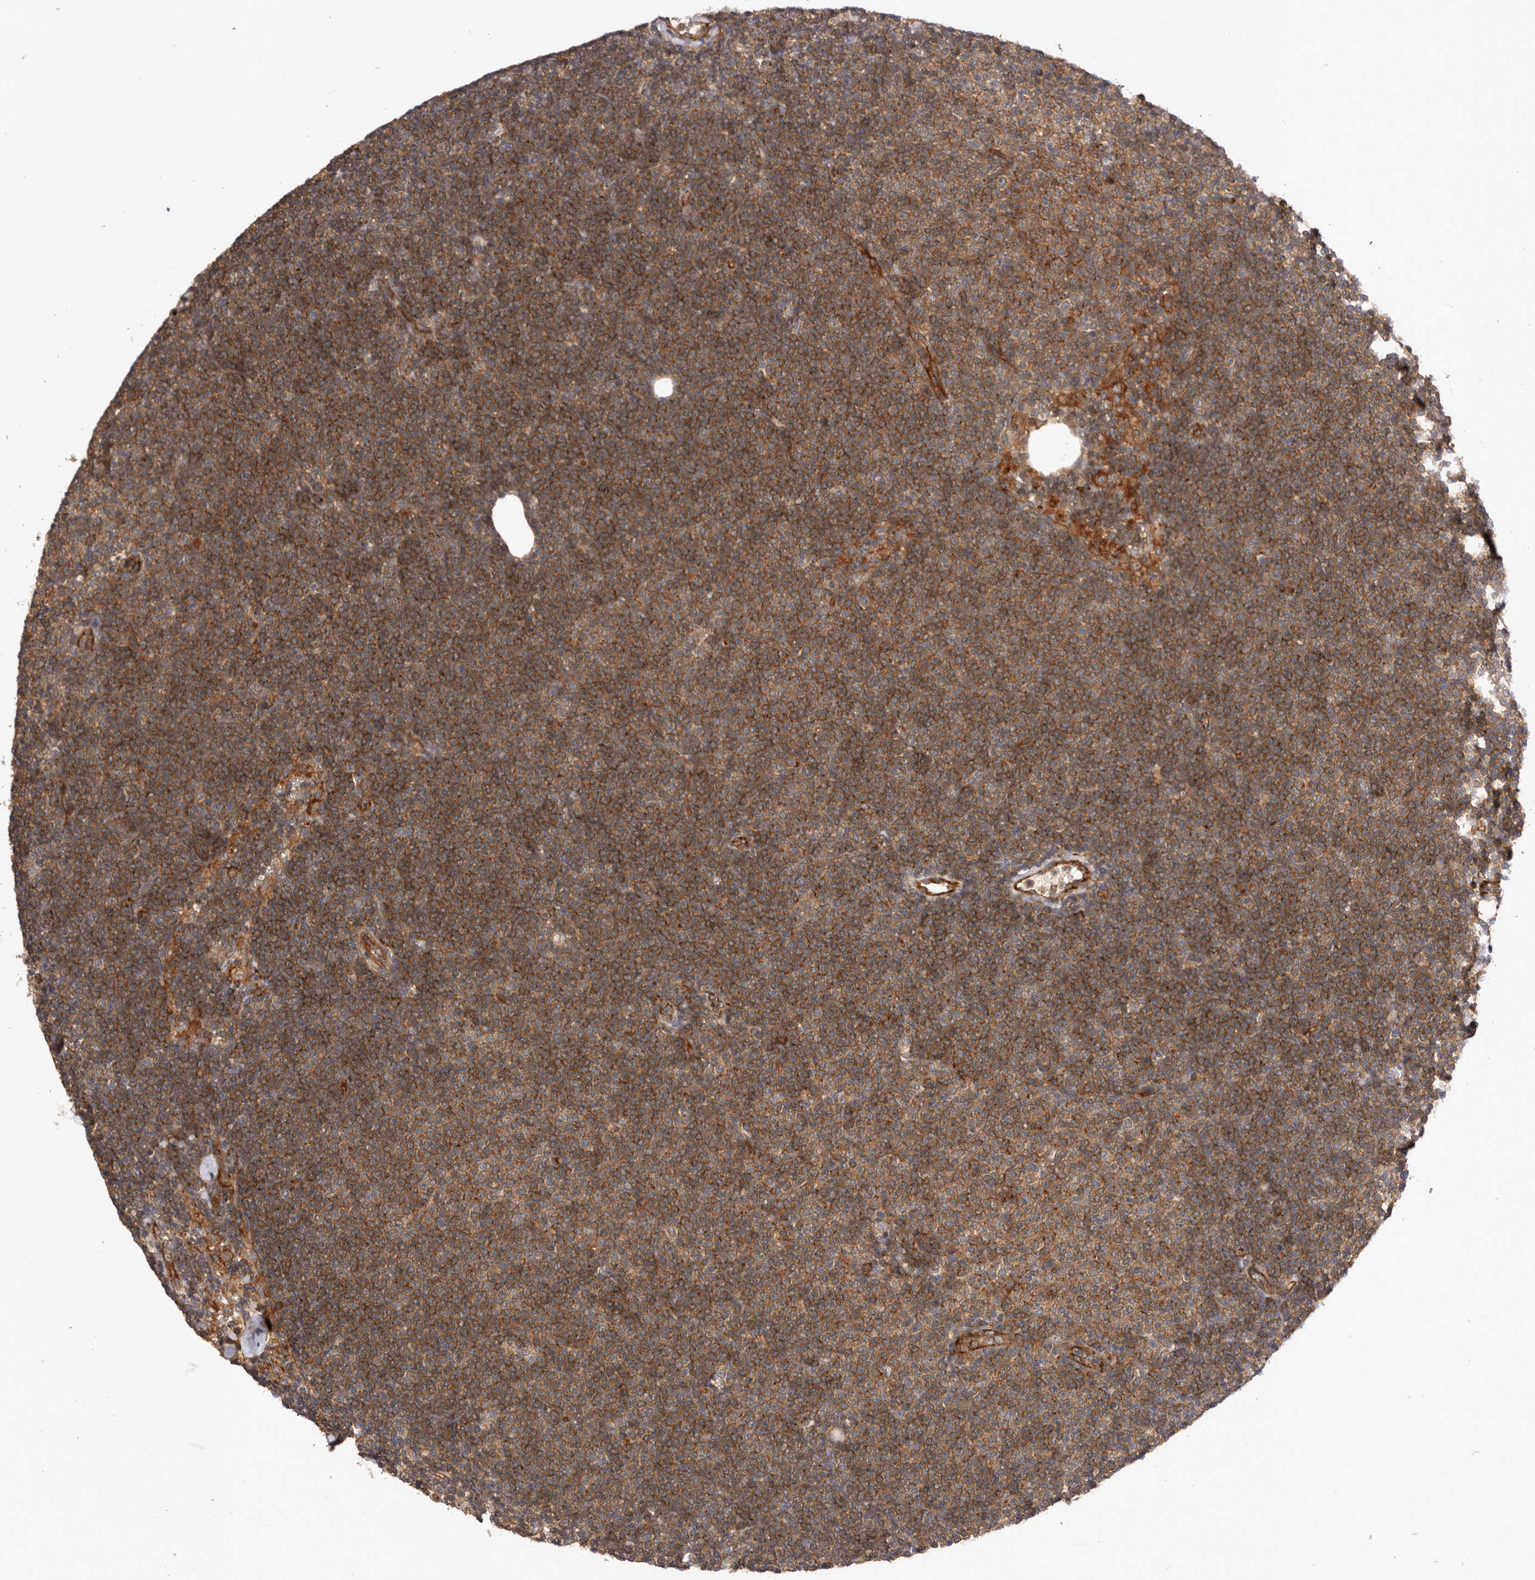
{"staining": {"intensity": "strong", "quantity": ">75%", "location": "cytoplasmic/membranous"}, "tissue": "lymphoma", "cell_type": "Tumor cells", "image_type": "cancer", "snomed": [{"axis": "morphology", "description": "Malignant lymphoma, non-Hodgkin's type, Low grade"}, {"axis": "topography", "description": "Lymph node"}], "caption": "About >75% of tumor cells in malignant lymphoma, non-Hodgkin's type (low-grade) exhibit strong cytoplasmic/membranous protein staining as visualized by brown immunohistochemical staining.", "gene": "BNIP2", "patient": {"sex": "female", "age": 53}}